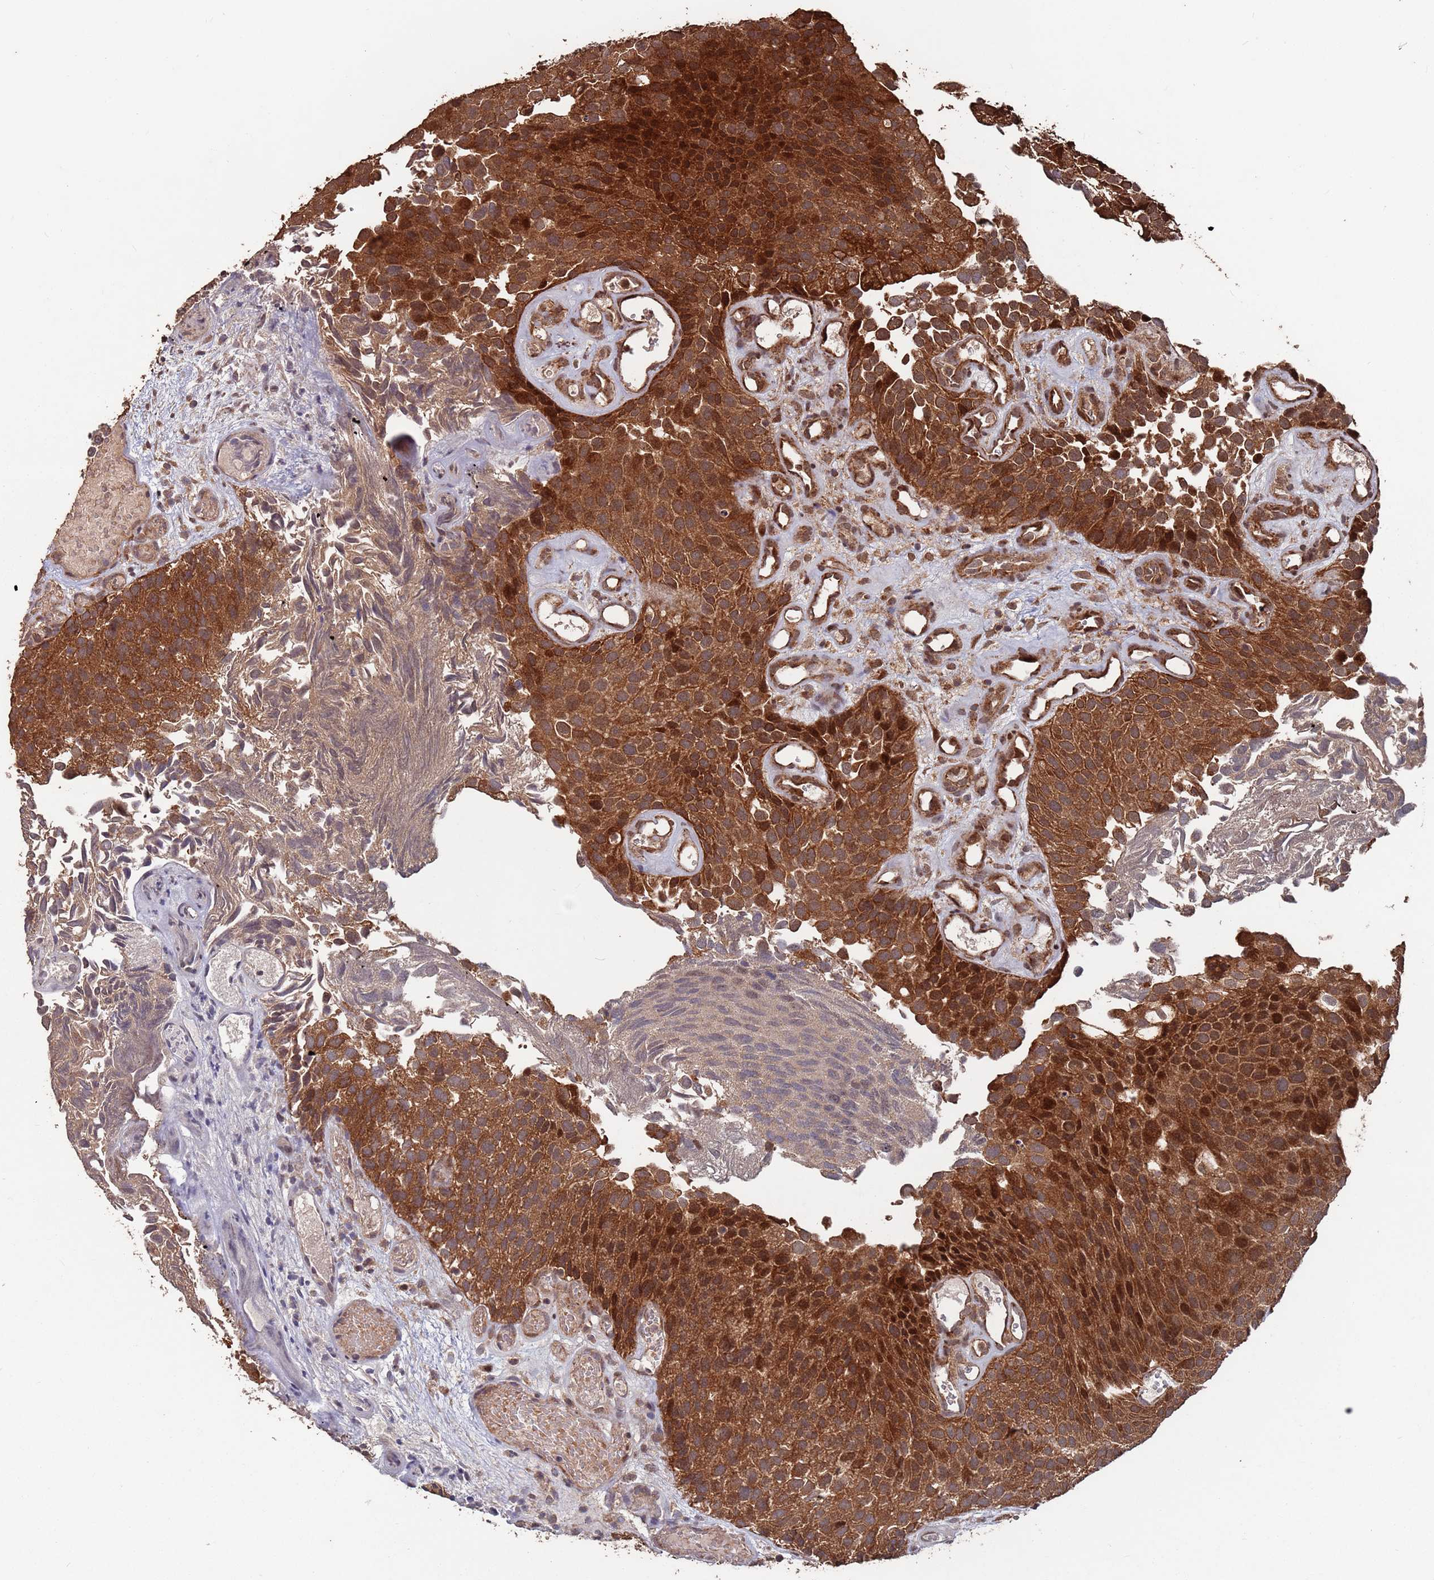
{"staining": {"intensity": "strong", "quantity": ">75%", "location": "cytoplasmic/membranous,nuclear"}, "tissue": "urothelial cancer", "cell_type": "Tumor cells", "image_type": "cancer", "snomed": [{"axis": "morphology", "description": "Urothelial carcinoma, Low grade"}, {"axis": "topography", "description": "Urinary bladder"}], "caption": "This histopathology image demonstrates immunohistochemistry staining of urothelial cancer, with high strong cytoplasmic/membranous and nuclear staining in approximately >75% of tumor cells.", "gene": "PRR7", "patient": {"sex": "male", "age": 89}}